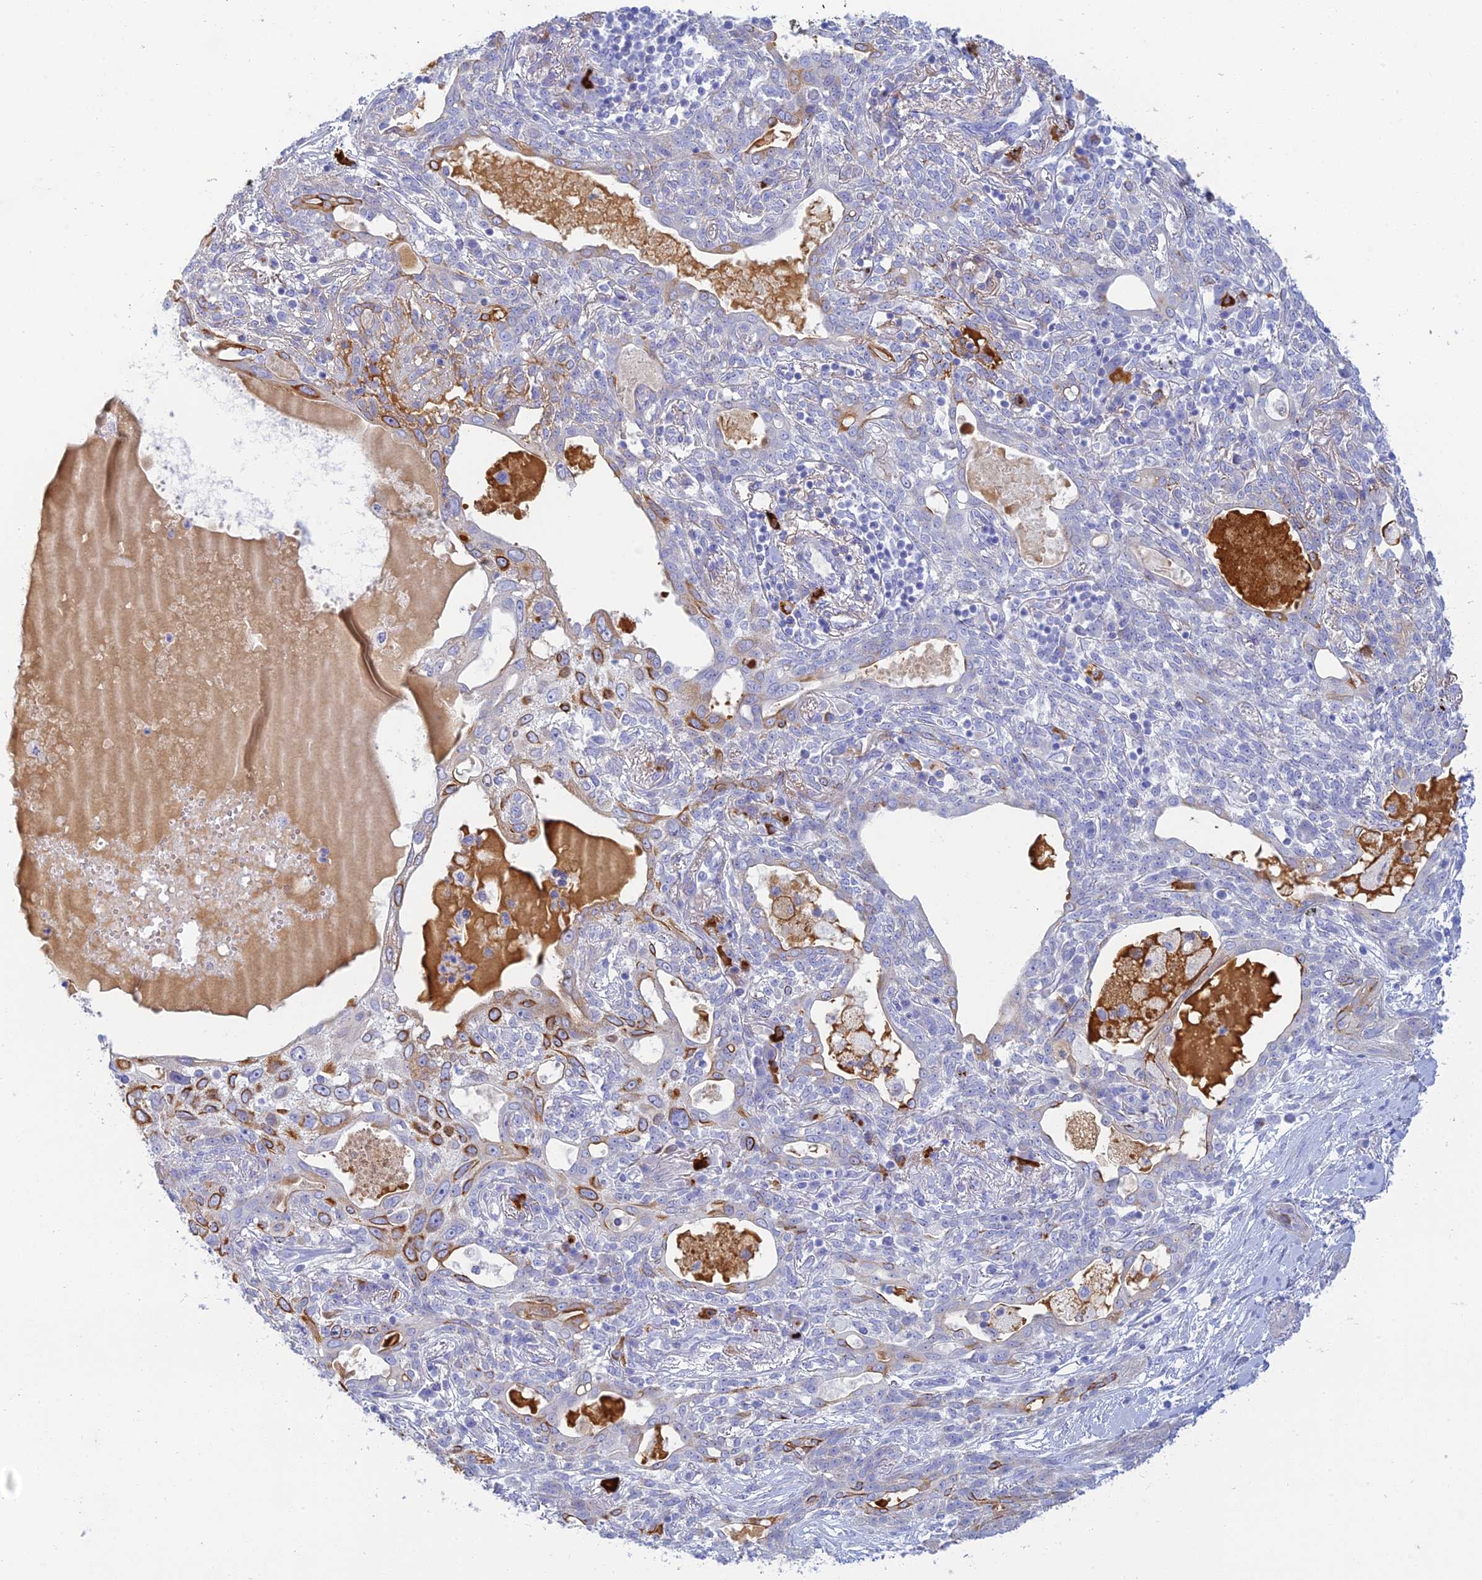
{"staining": {"intensity": "strong", "quantity": "<25%", "location": "cytoplasmic/membranous"}, "tissue": "lung cancer", "cell_type": "Tumor cells", "image_type": "cancer", "snomed": [{"axis": "morphology", "description": "Squamous cell carcinoma, NOS"}, {"axis": "topography", "description": "Lung"}], "caption": "A high-resolution image shows immunohistochemistry staining of lung cancer (squamous cell carcinoma), which reveals strong cytoplasmic/membranous expression in approximately <25% of tumor cells.", "gene": "CEP152", "patient": {"sex": "female", "age": 70}}